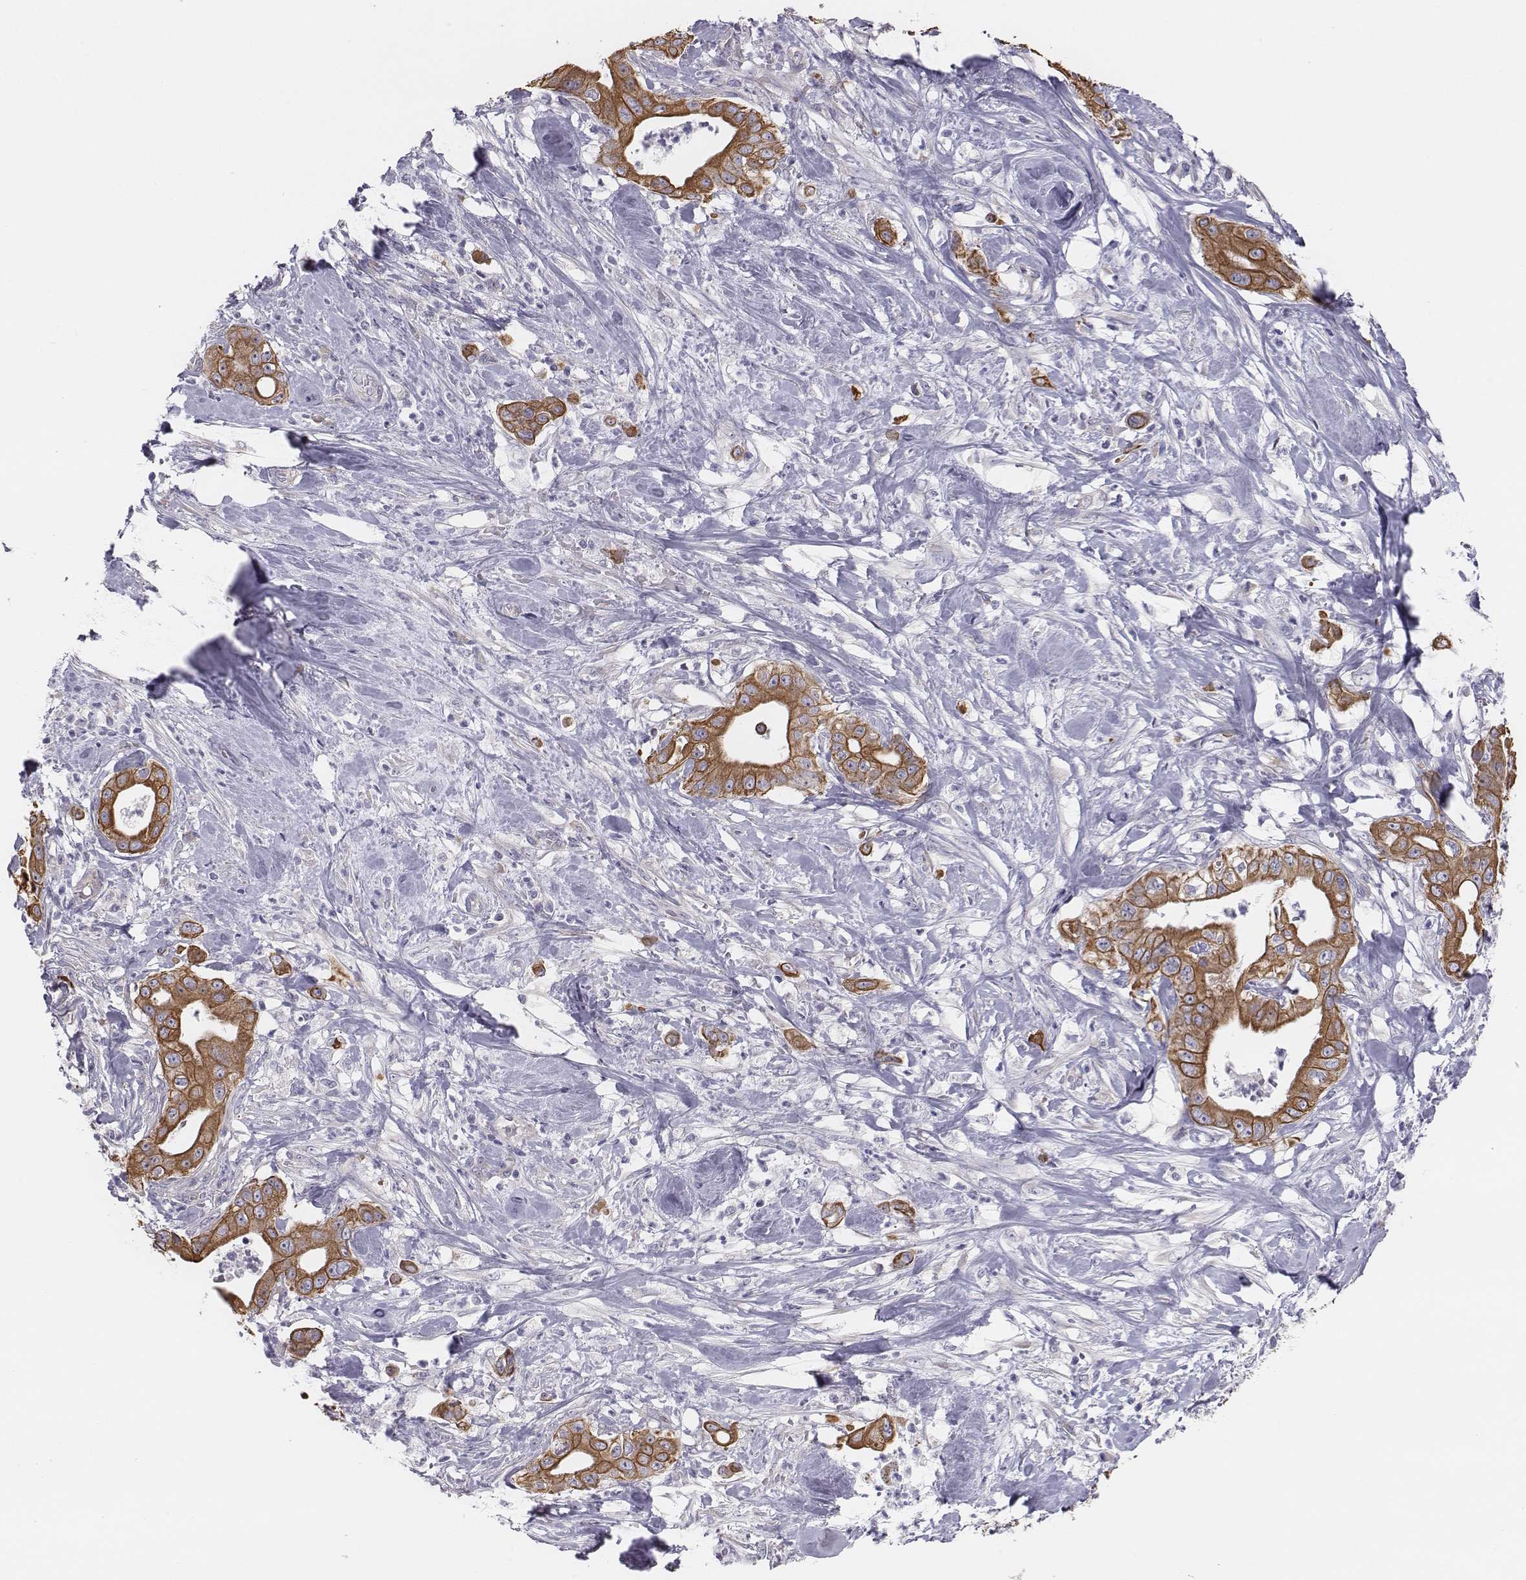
{"staining": {"intensity": "moderate", "quantity": ">75%", "location": "cytoplasmic/membranous"}, "tissue": "pancreatic cancer", "cell_type": "Tumor cells", "image_type": "cancer", "snomed": [{"axis": "morphology", "description": "Adenocarcinoma, NOS"}, {"axis": "topography", "description": "Pancreas"}], "caption": "This image shows pancreatic cancer stained with IHC to label a protein in brown. The cytoplasmic/membranous of tumor cells show moderate positivity for the protein. Nuclei are counter-stained blue.", "gene": "CHST14", "patient": {"sex": "male", "age": 71}}